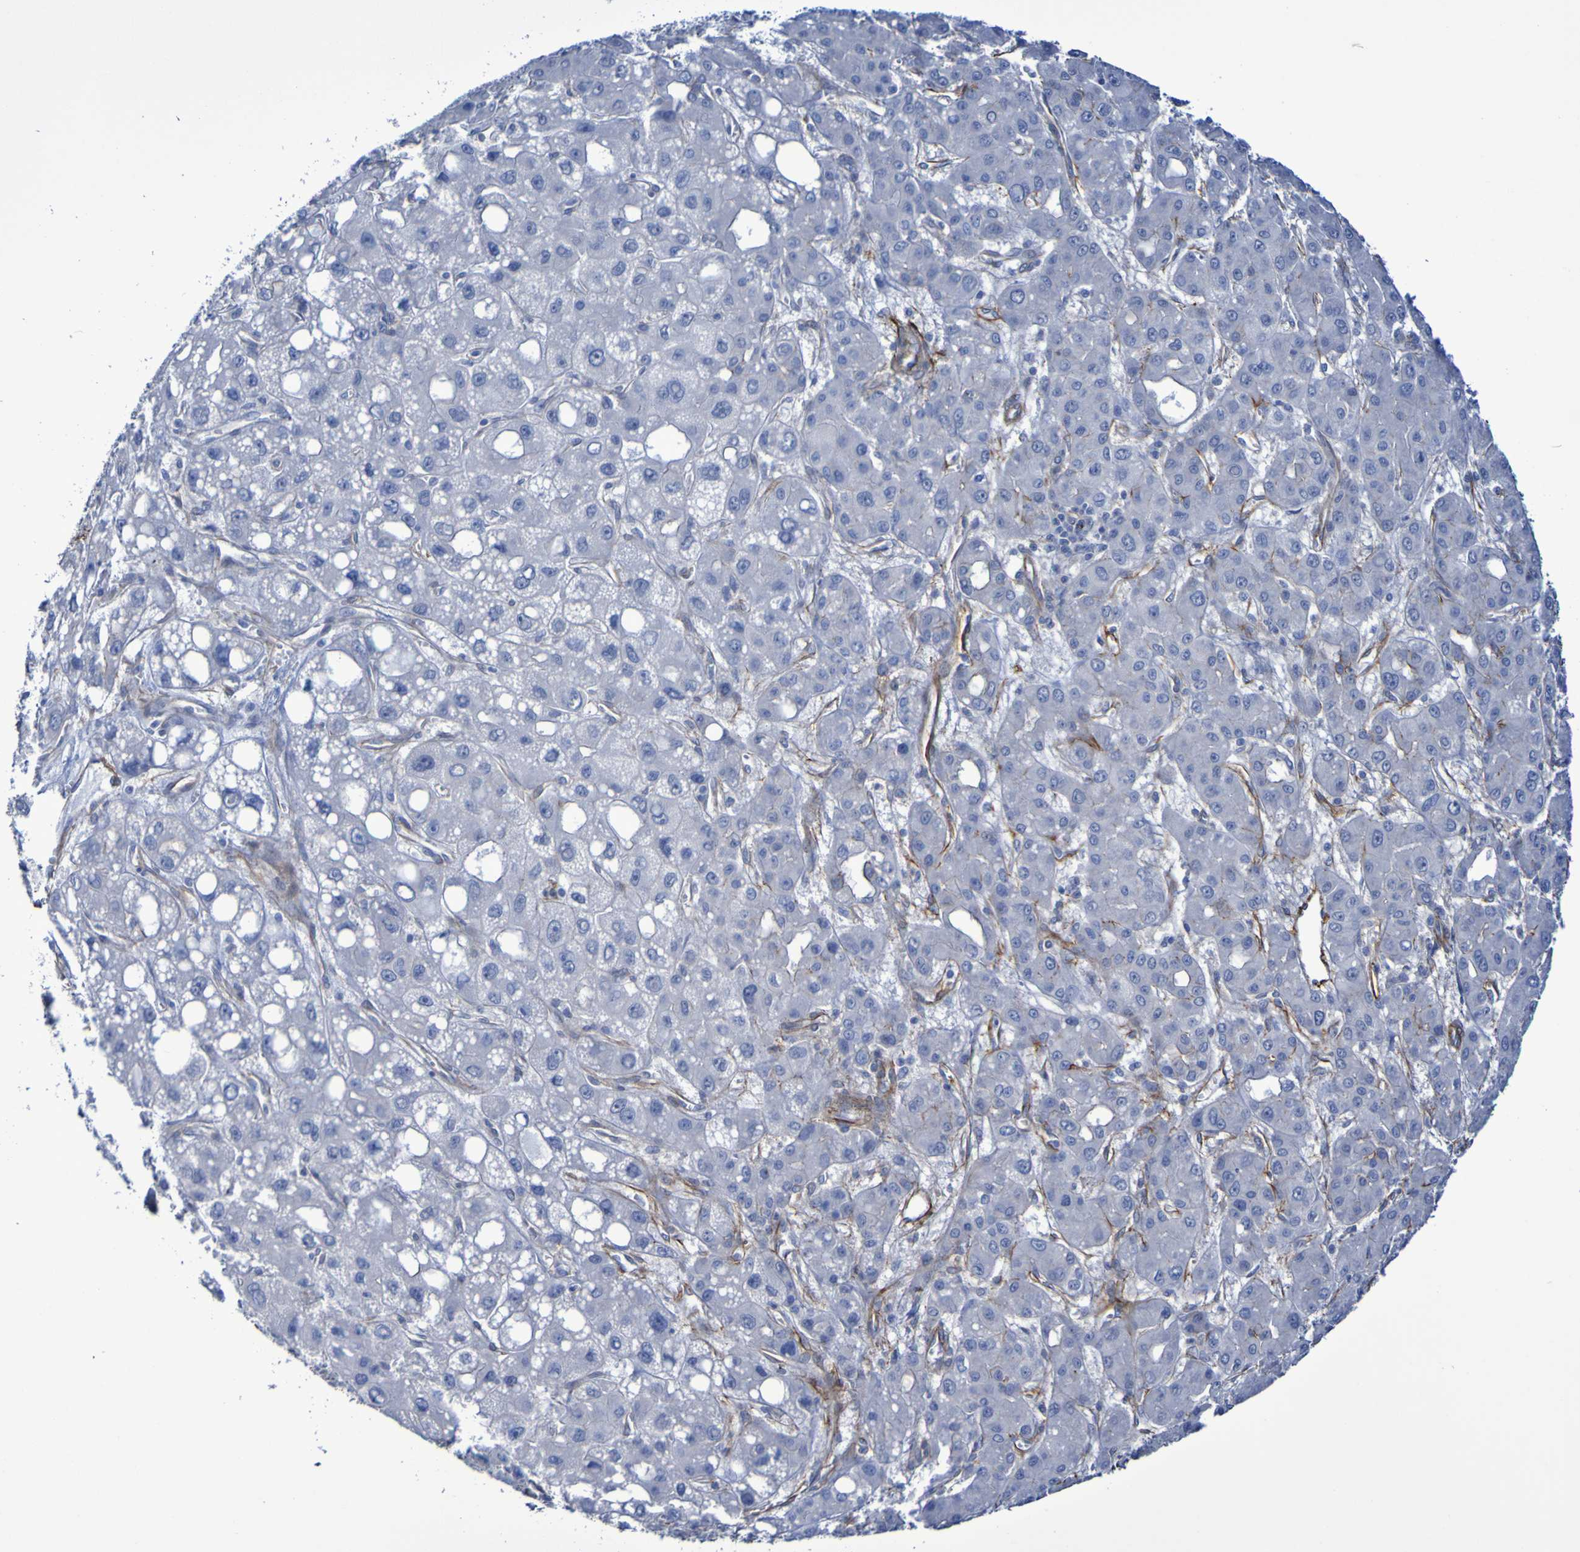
{"staining": {"intensity": "negative", "quantity": "none", "location": "none"}, "tissue": "liver cancer", "cell_type": "Tumor cells", "image_type": "cancer", "snomed": [{"axis": "morphology", "description": "Carcinoma, Hepatocellular, NOS"}, {"axis": "topography", "description": "Liver"}], "caption": "IHC micrograph of human liver cancer (hepatocellular carcinoma) stained for a protein (brown), which shows no expression in tumor cells. Brightfield microscopy of immunohistochemistry stained with DAB (brown) and hematoxylin (blue), captured at high magnification.", "gene": "LPP", "patient": {"sex": "male", "age": 55}}